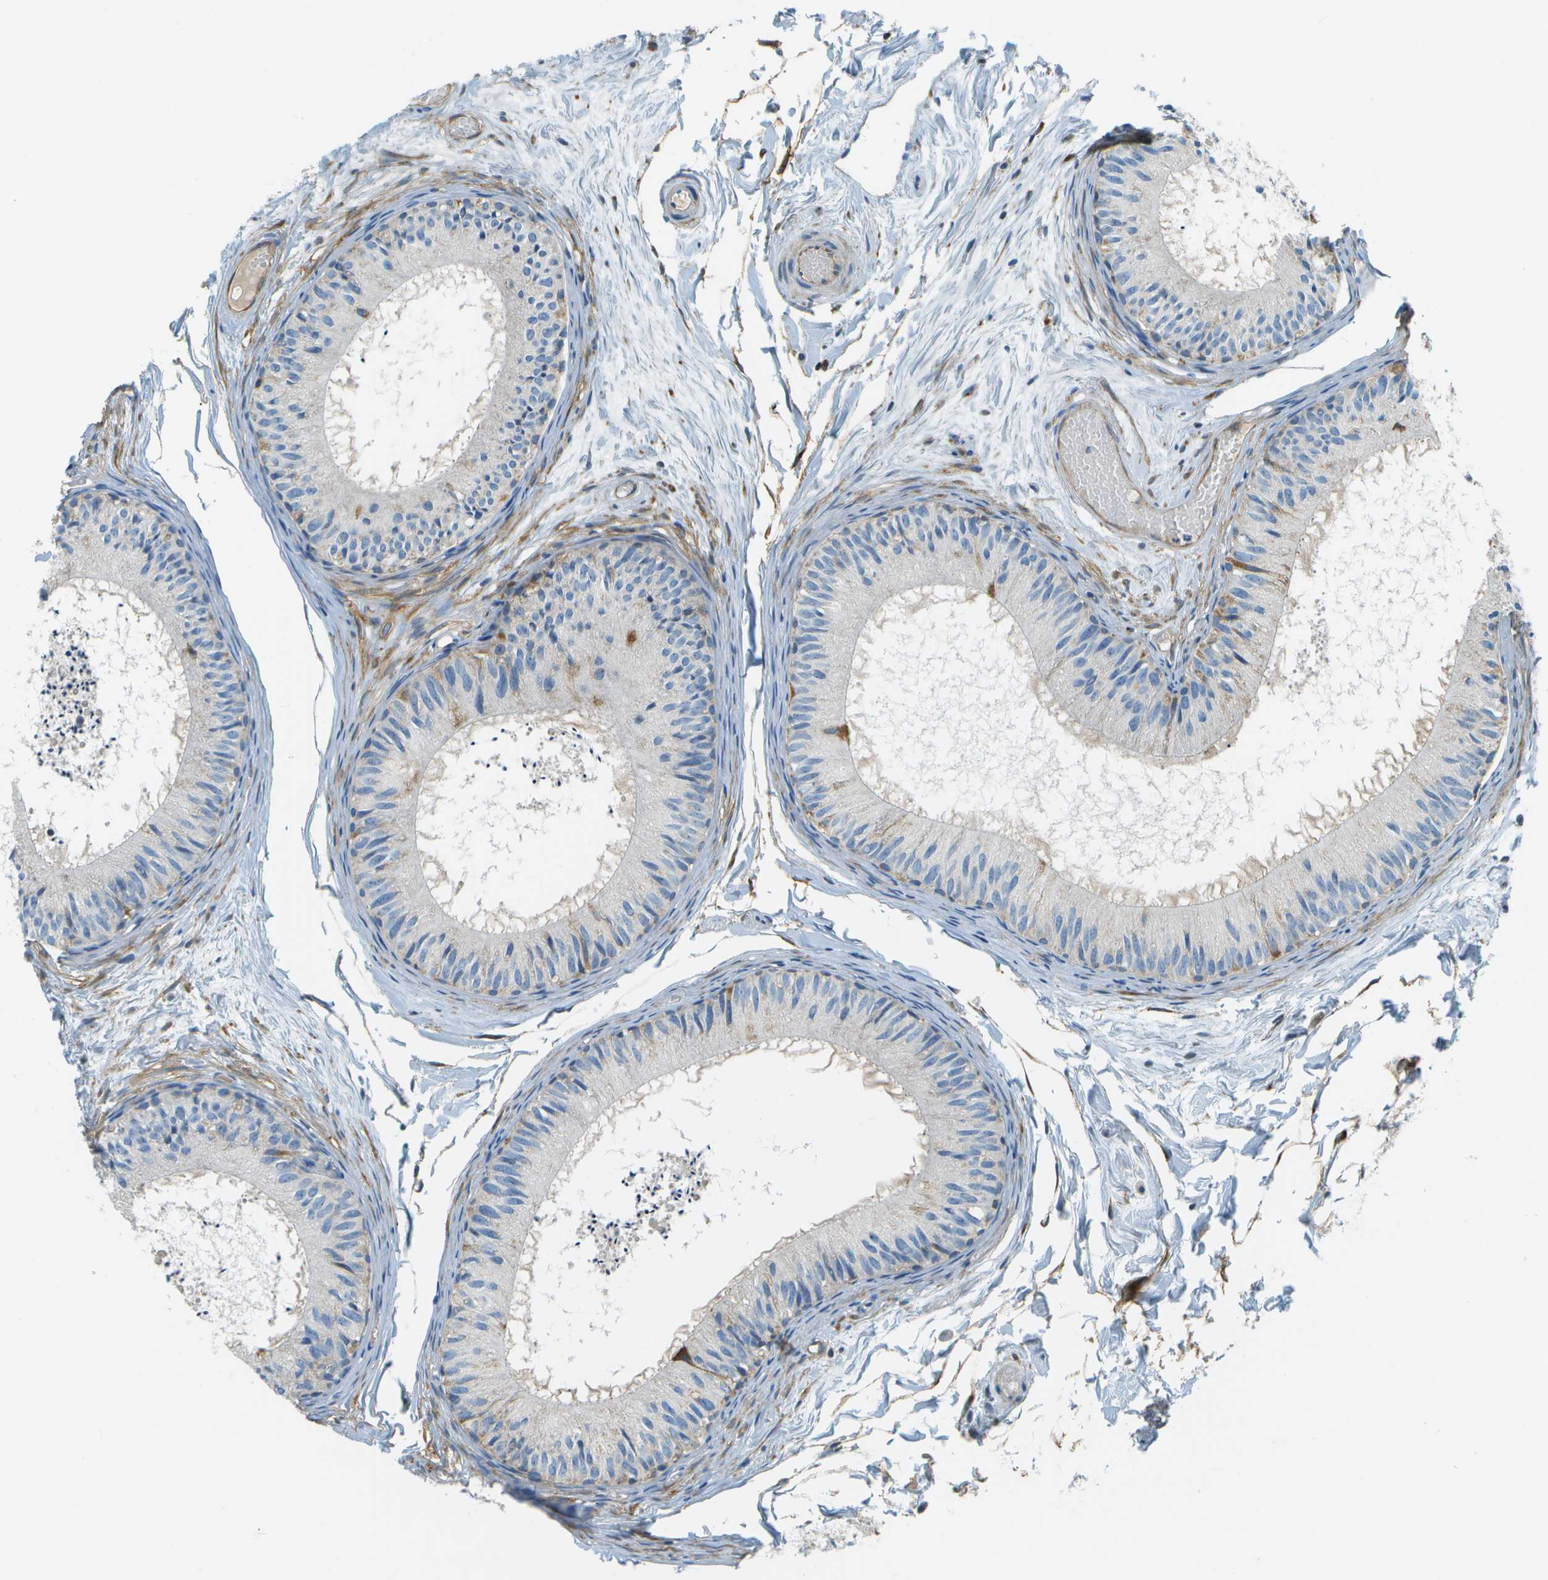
{"staining": {"intensity": "weak", "quantity": "<25%", "location": "cytoplasmic/membranous"}, "tissue": "epididymis", "cell_type": "Glandular cells", "image_type": "normal", "snomed": [{"axis": "morphology", "description": "Normal tissue, NOS"}, {"axis": "topography", "description": "Epididymis"}], "caption": "Glandular cells show no significant protein positivity in unremarkable epididymis. Nuclei are stained in blue.", "gene": "PTGIS", "patient": {"sex": "male", "age": 46}}